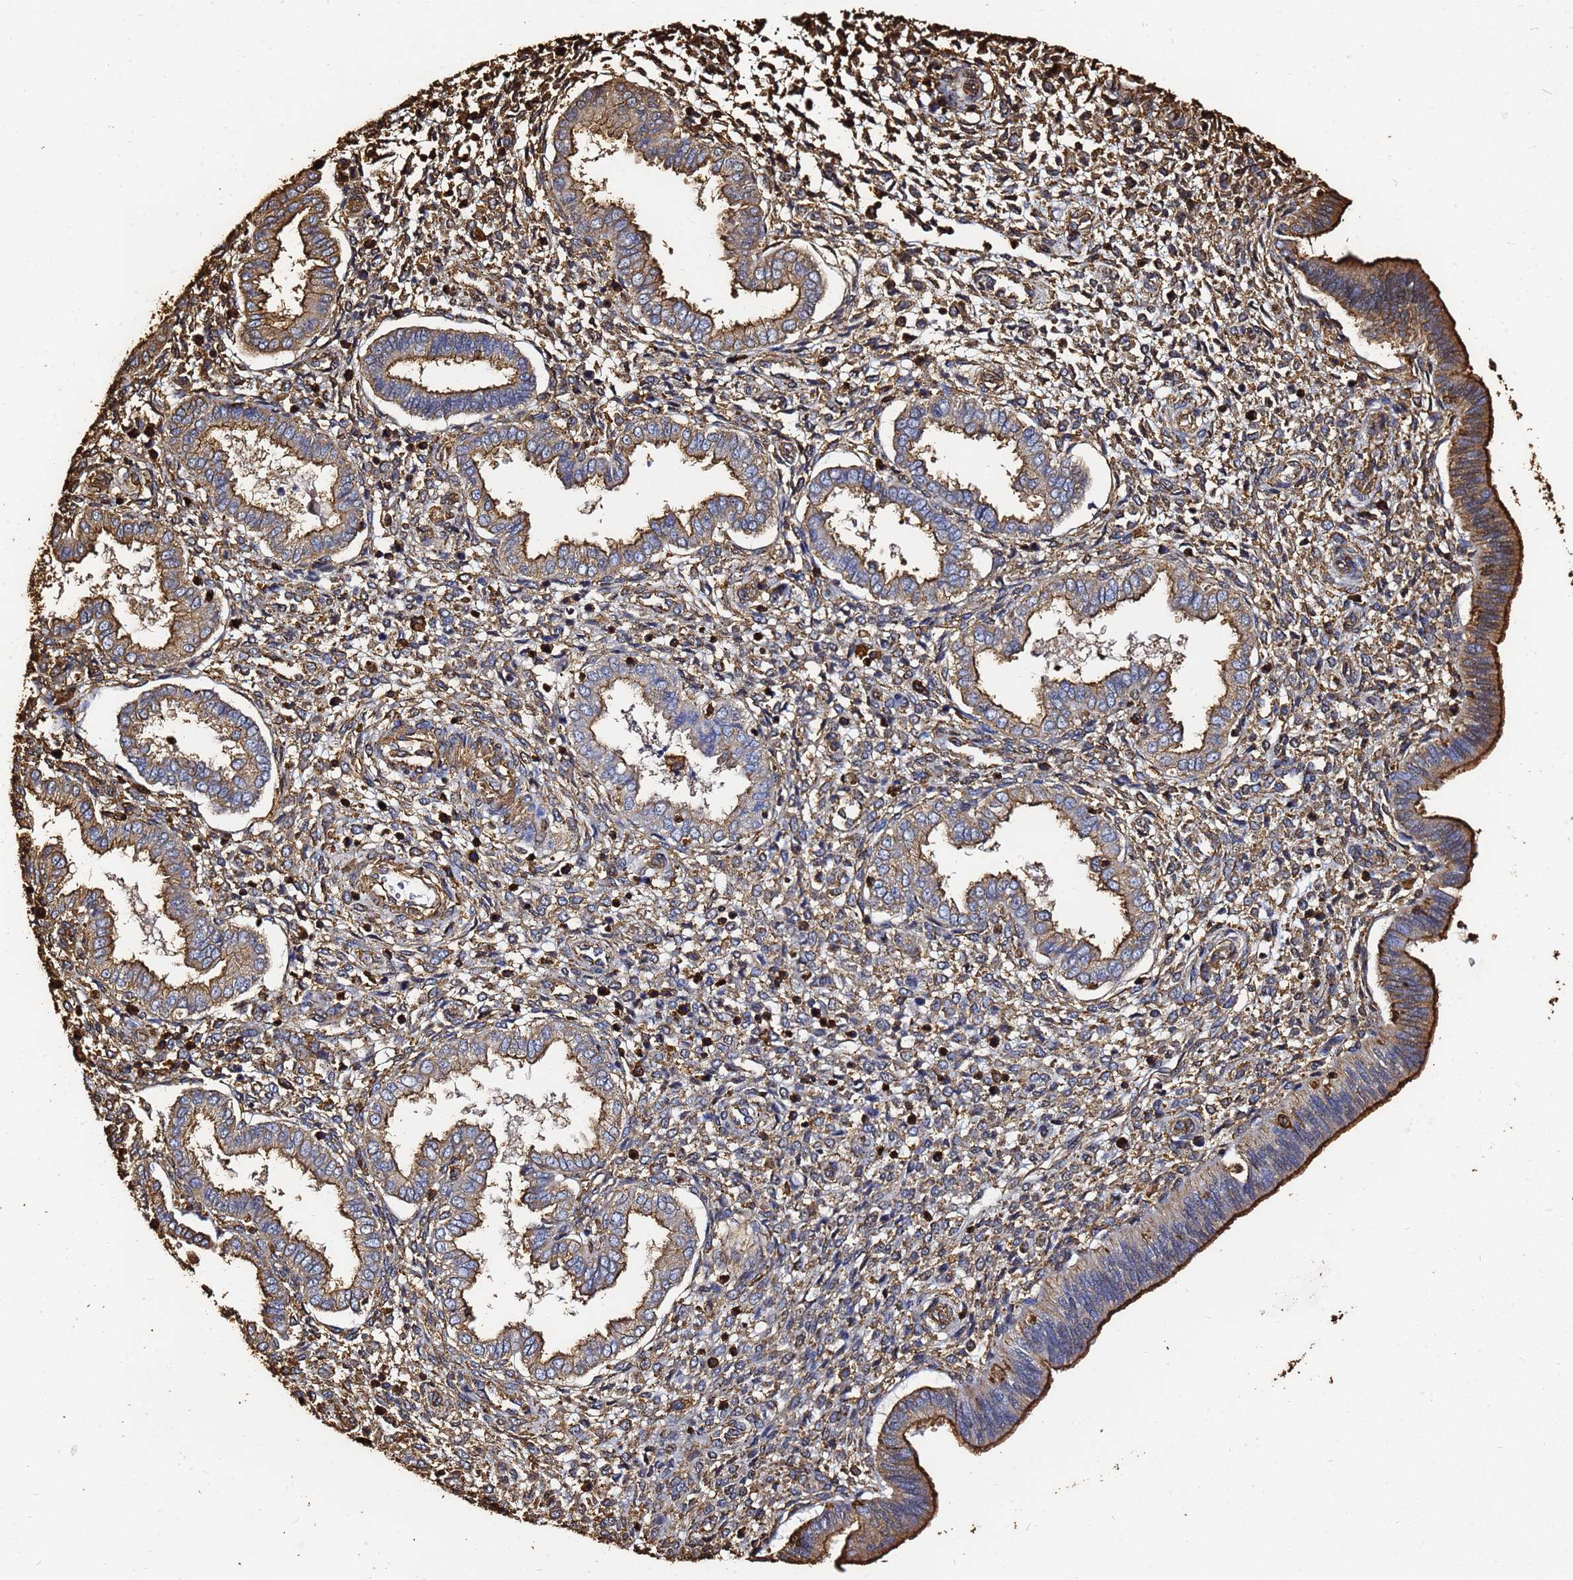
{"staining": {"intensity": "moderate", "quantity": "25%-75%", "location": "cytoplasmic/membranous"}, "tissue": "endometrium", "cell_type": "Cells in endometrial stroma", "image_type": "normal", "snomed": [{"axis": "morphology", "description": "Normal tissue, NOS"}, {"axis": "topography", "description": "Endometrium"}], "caption": "The micrograph reveals immunohistochemical staining of normal endometrium. There is moderate cytoplasmic/membranous staining is appreciated in about 25%-75% of cells in endometrial stroma.", "gene": "ACTA1", "patient": {"sex": "female", "age": 24}}